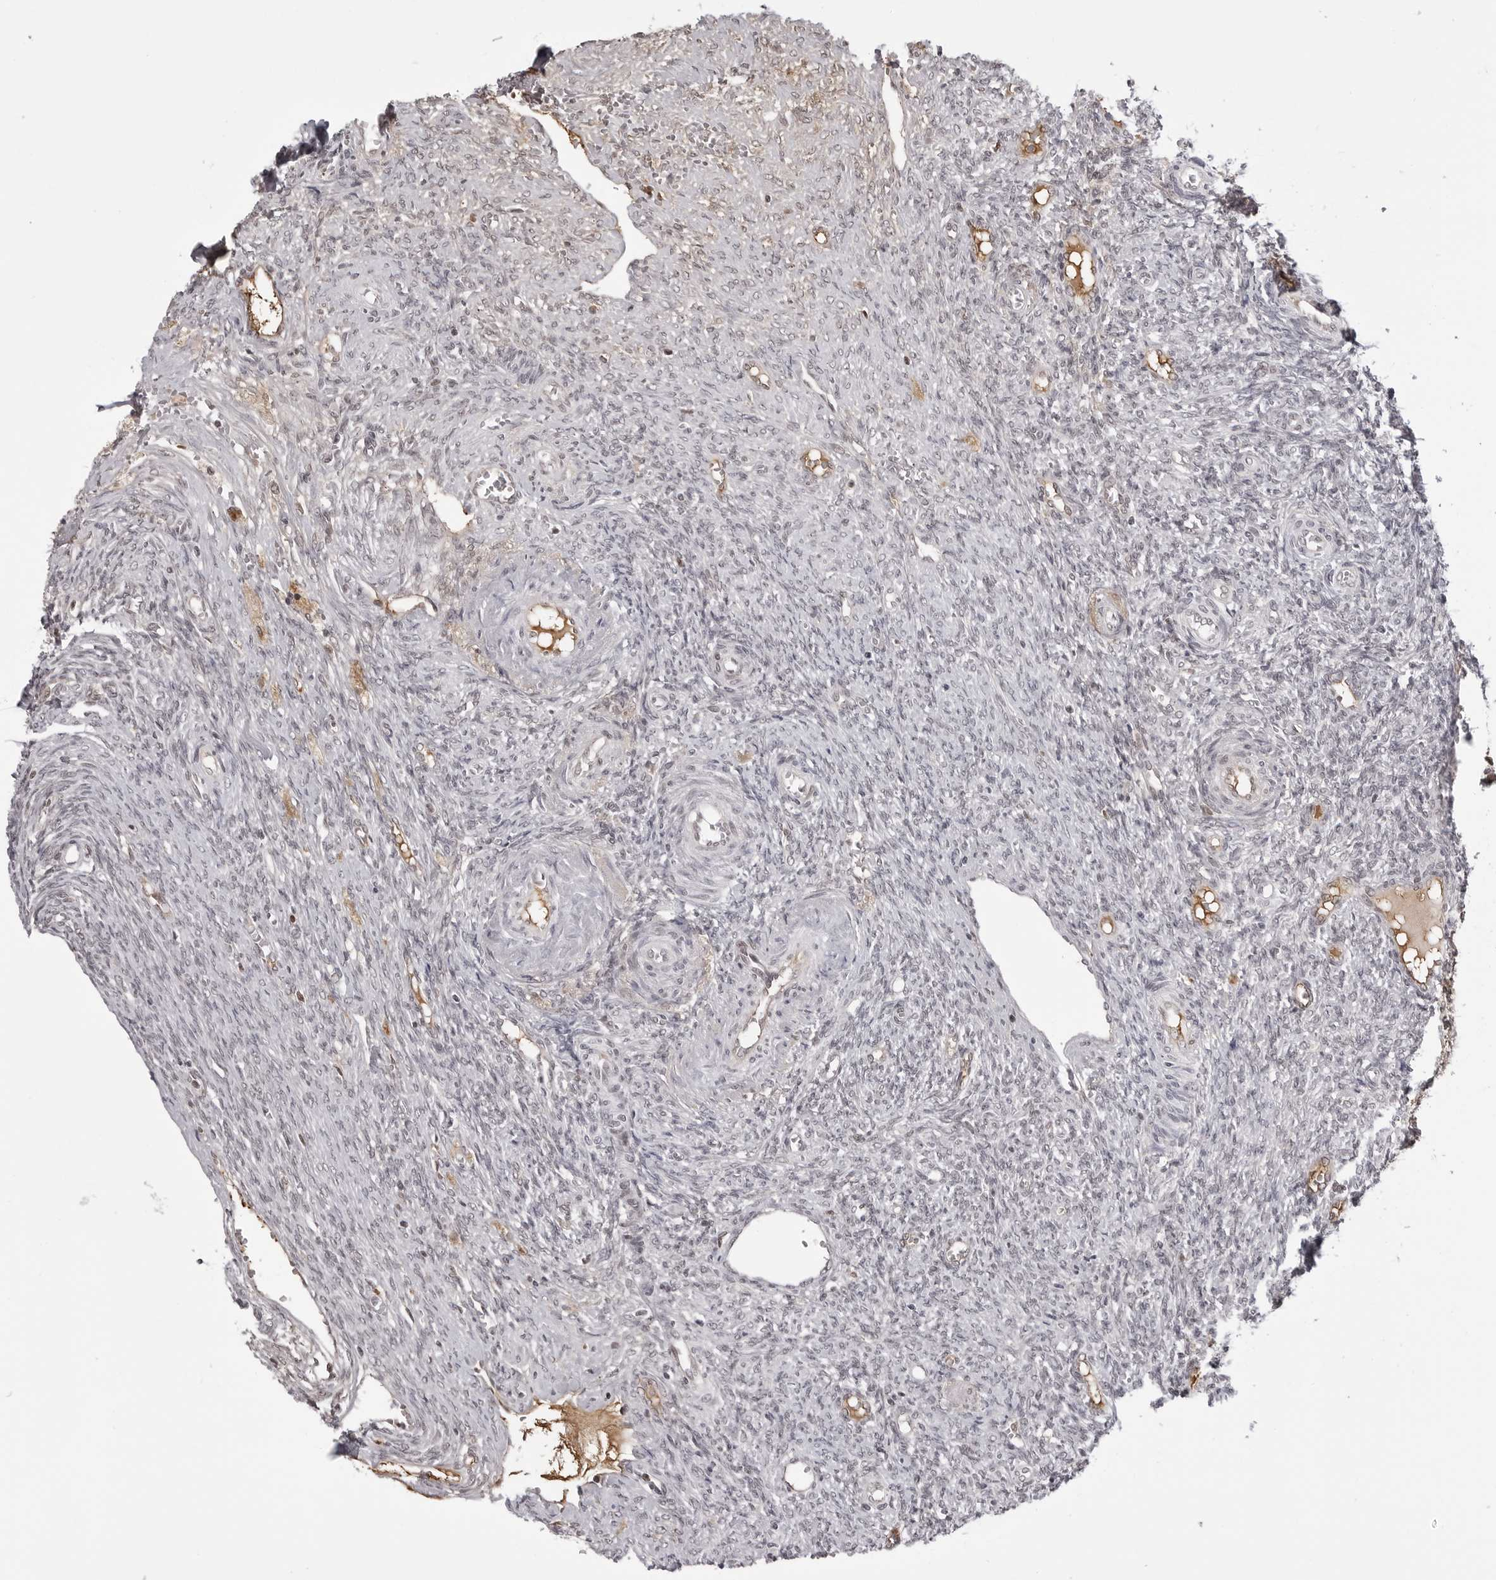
{"staining": {"intensity": "moderate", "quantity": "<25%", "location": "nuclear"}, "tissue": "ovary", "cell_type": "Ovarian stroma cells", "image_type": "normal", "snomed": [{"axis": "morphology", "description": "Normal tissue, NOS"}, {"axis": "topography", "description": "Ovary"}], "caption": "Immunohistochemical staining of unremarkable human ovary reveals <25% levels of moderate nuclear protein staining in about <25% of ovarian stroma cells.", "gene": "PHF3", "patient": {"sex": "female", "age": 41}}